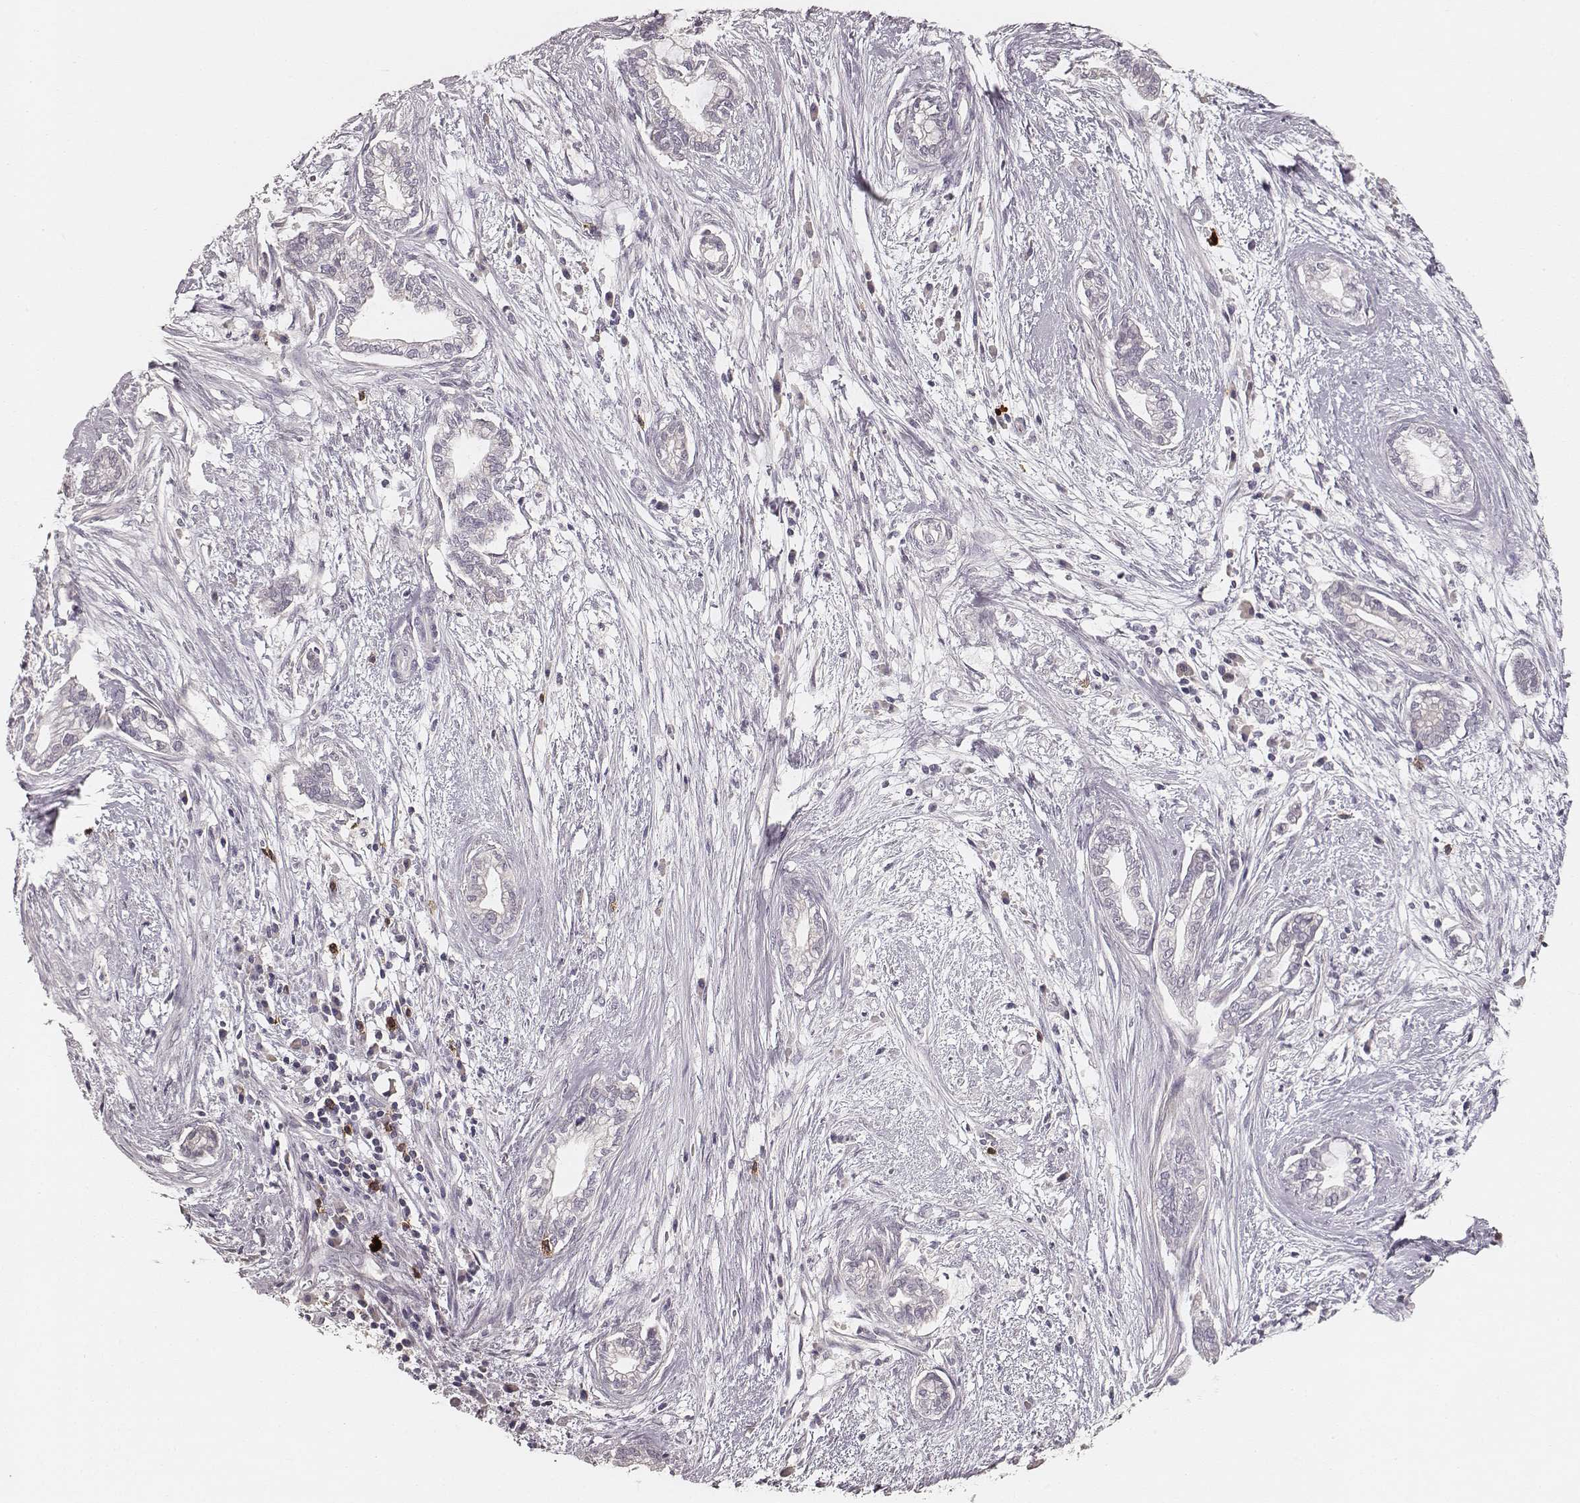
{"staining": {"intensity": "negative", "quantity": "none", "location": "none"}, "tissue": "cervical cancer", "cell_type": "Tumor cells", "image_type": "cancer", "snomed": [{"axis": "morphology", "description": "Adenocarcinoma, NOS"}, {"axis": "topography", "description": "Cervix"}], "caption": "Protein analysis of cervical cancer (adenocarcinoma) reveals no significant staining in tumor cells.", "gene": "CD8A", "patient": {"sex": "female", "age": 62}}